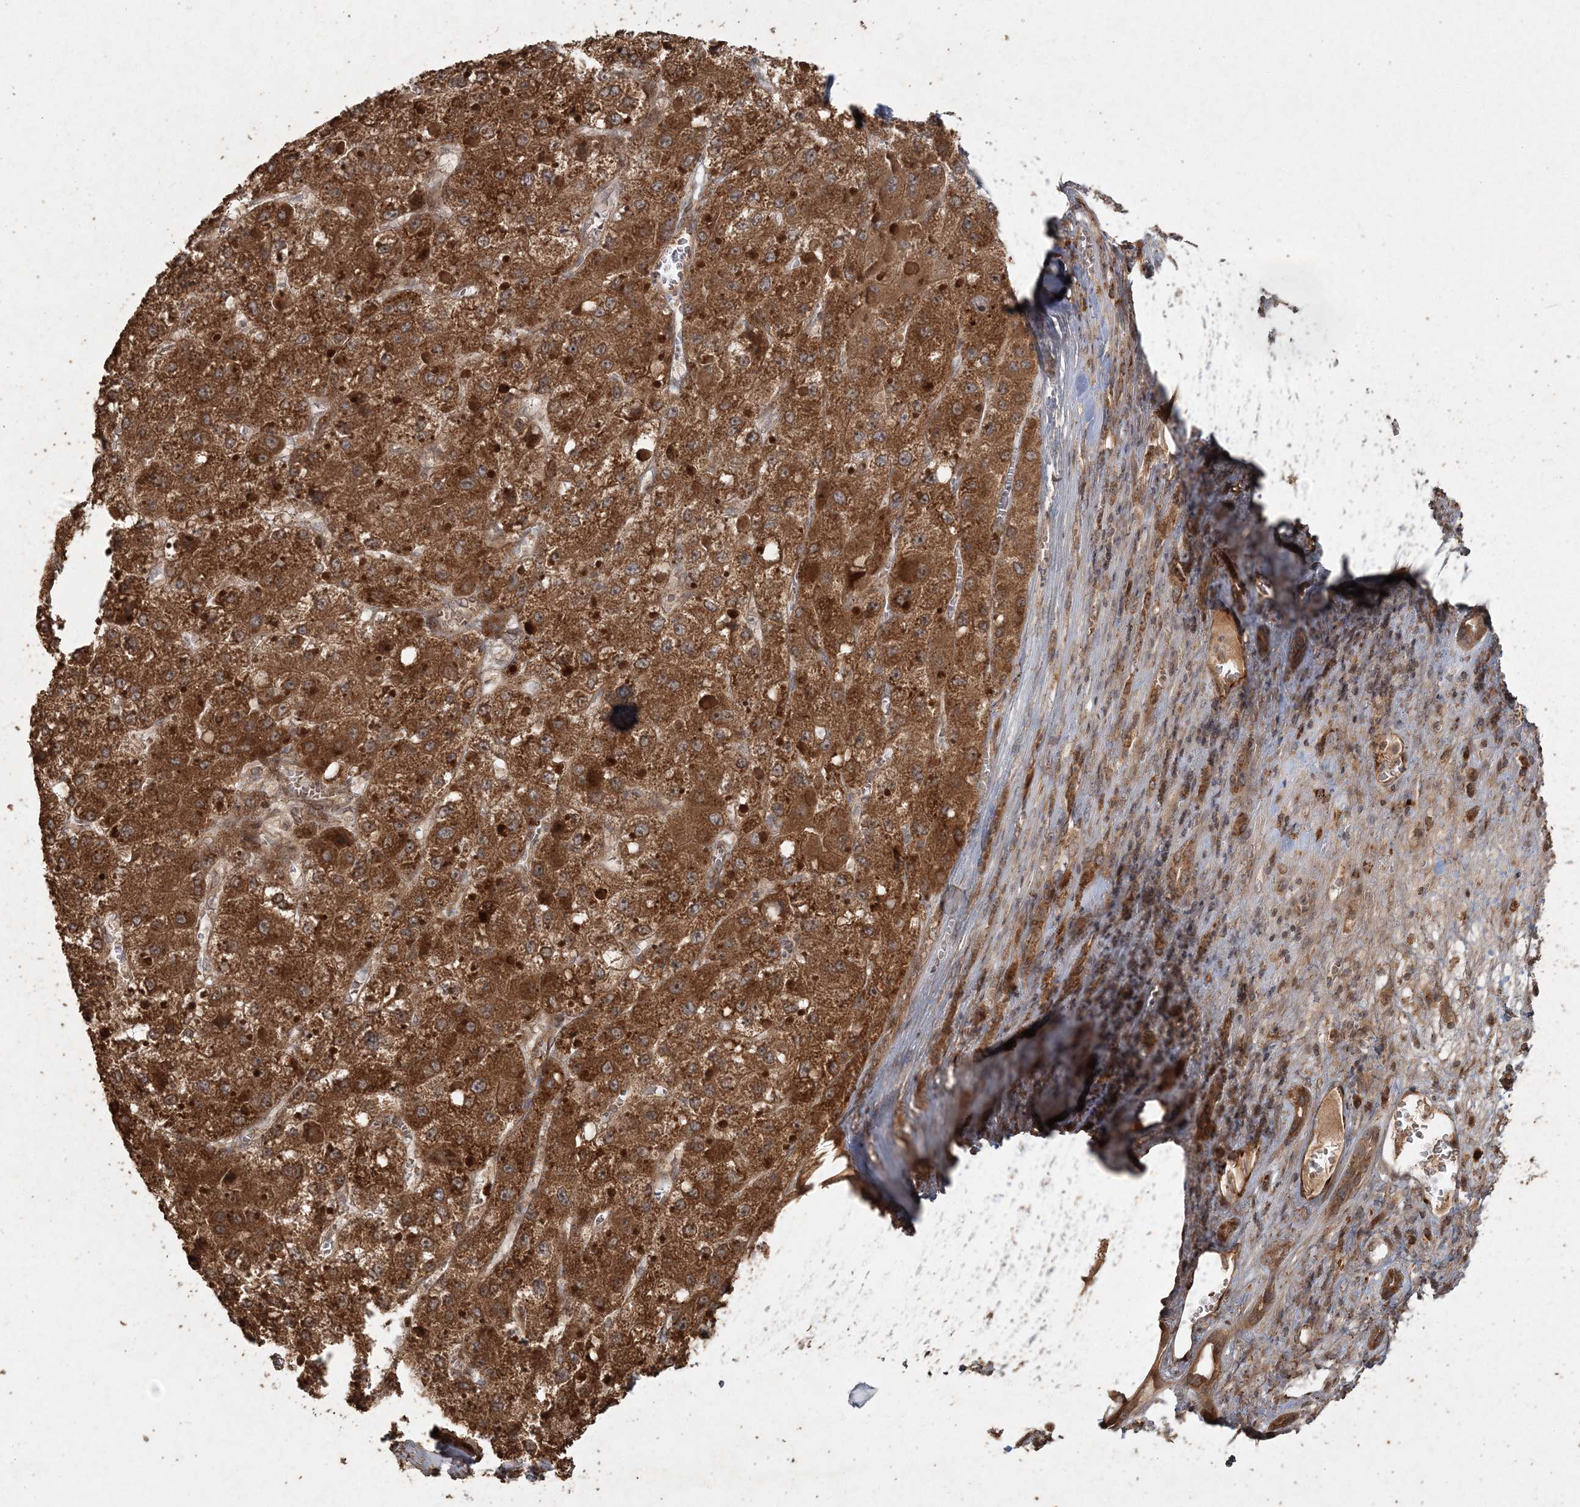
{"staining": {"intensity": "strong", "quantity": ">75%", "location": "cytoplasmic/membranous"}, "tissue": "liver cancer", "cell_type": "Tumor cells", "image_type": "cancer", "snomed": [{"axis": "morphology", "description": "Carcinoma, Hepatocellular, NOS"}, {"axis": "topography", "description": "Liver"}], "caption": "Human hepatocellular carcinoma (liver) stained for a protein (brown) shows strong cytoplasmic/membranous positive staining in about >75% of tumor cells.", "gene": "ANAPC16", "patient": {"sex": "female", "age": 73}}